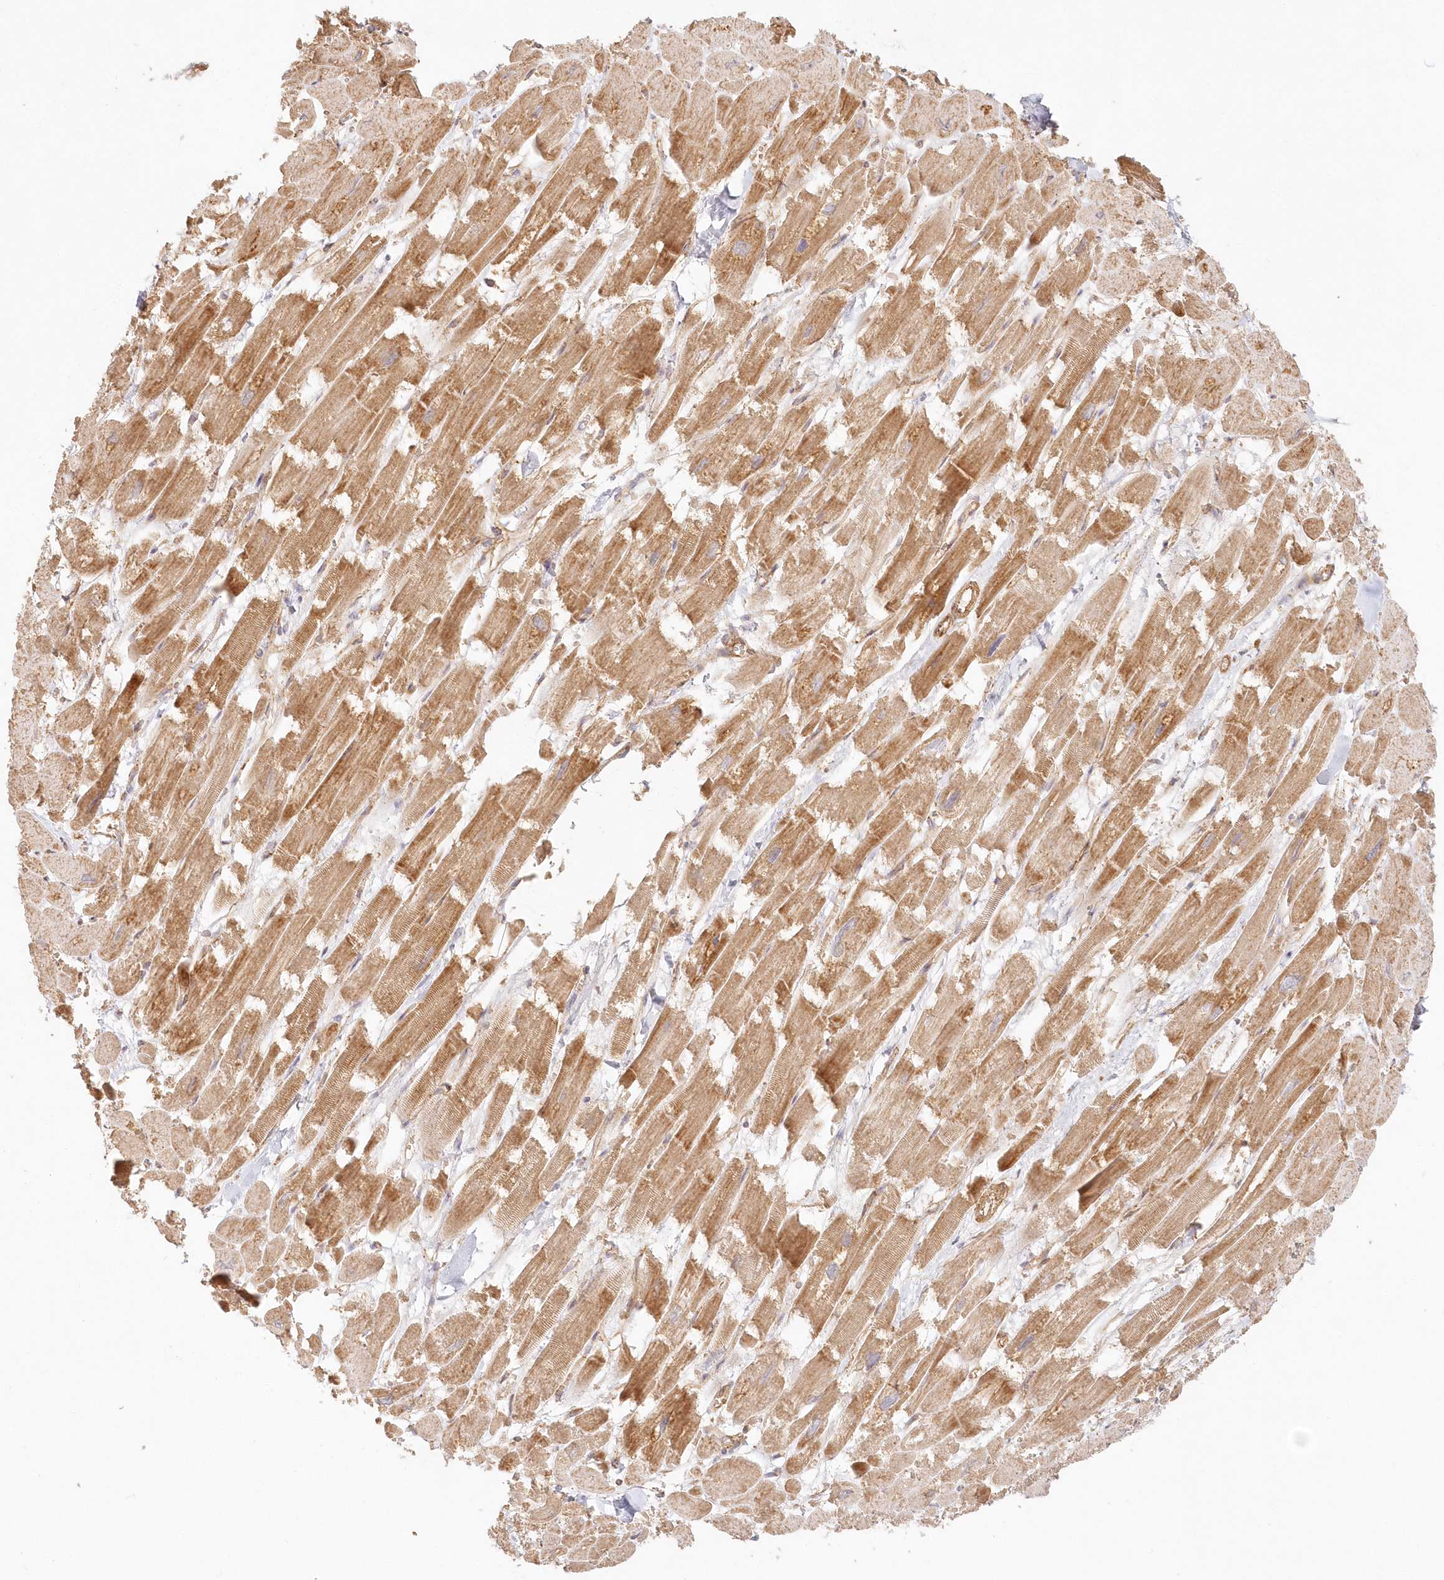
{"staining": {"intensity": "moderate", "quantity": ">75%", "location": "cytoplasmic/membranous"}, "tissue": "heart muscle", "cell_type": "Cardiomyocytes", "image_type": "normal", "snomed": [{"axis": "morphology", "description": "Normal tissue, NOS"}, {"axis": "topography", "description": "Heart"}], "caption": "Immunohistochemistry (IHC) of benign heart muscle demonstrates medium levels of moderate cytoplasmic/membranous staining in approximately >75% of cardiomyocytes.", "gene": "KIAA0232", "patient": {"sex": "male", "age": 54}}